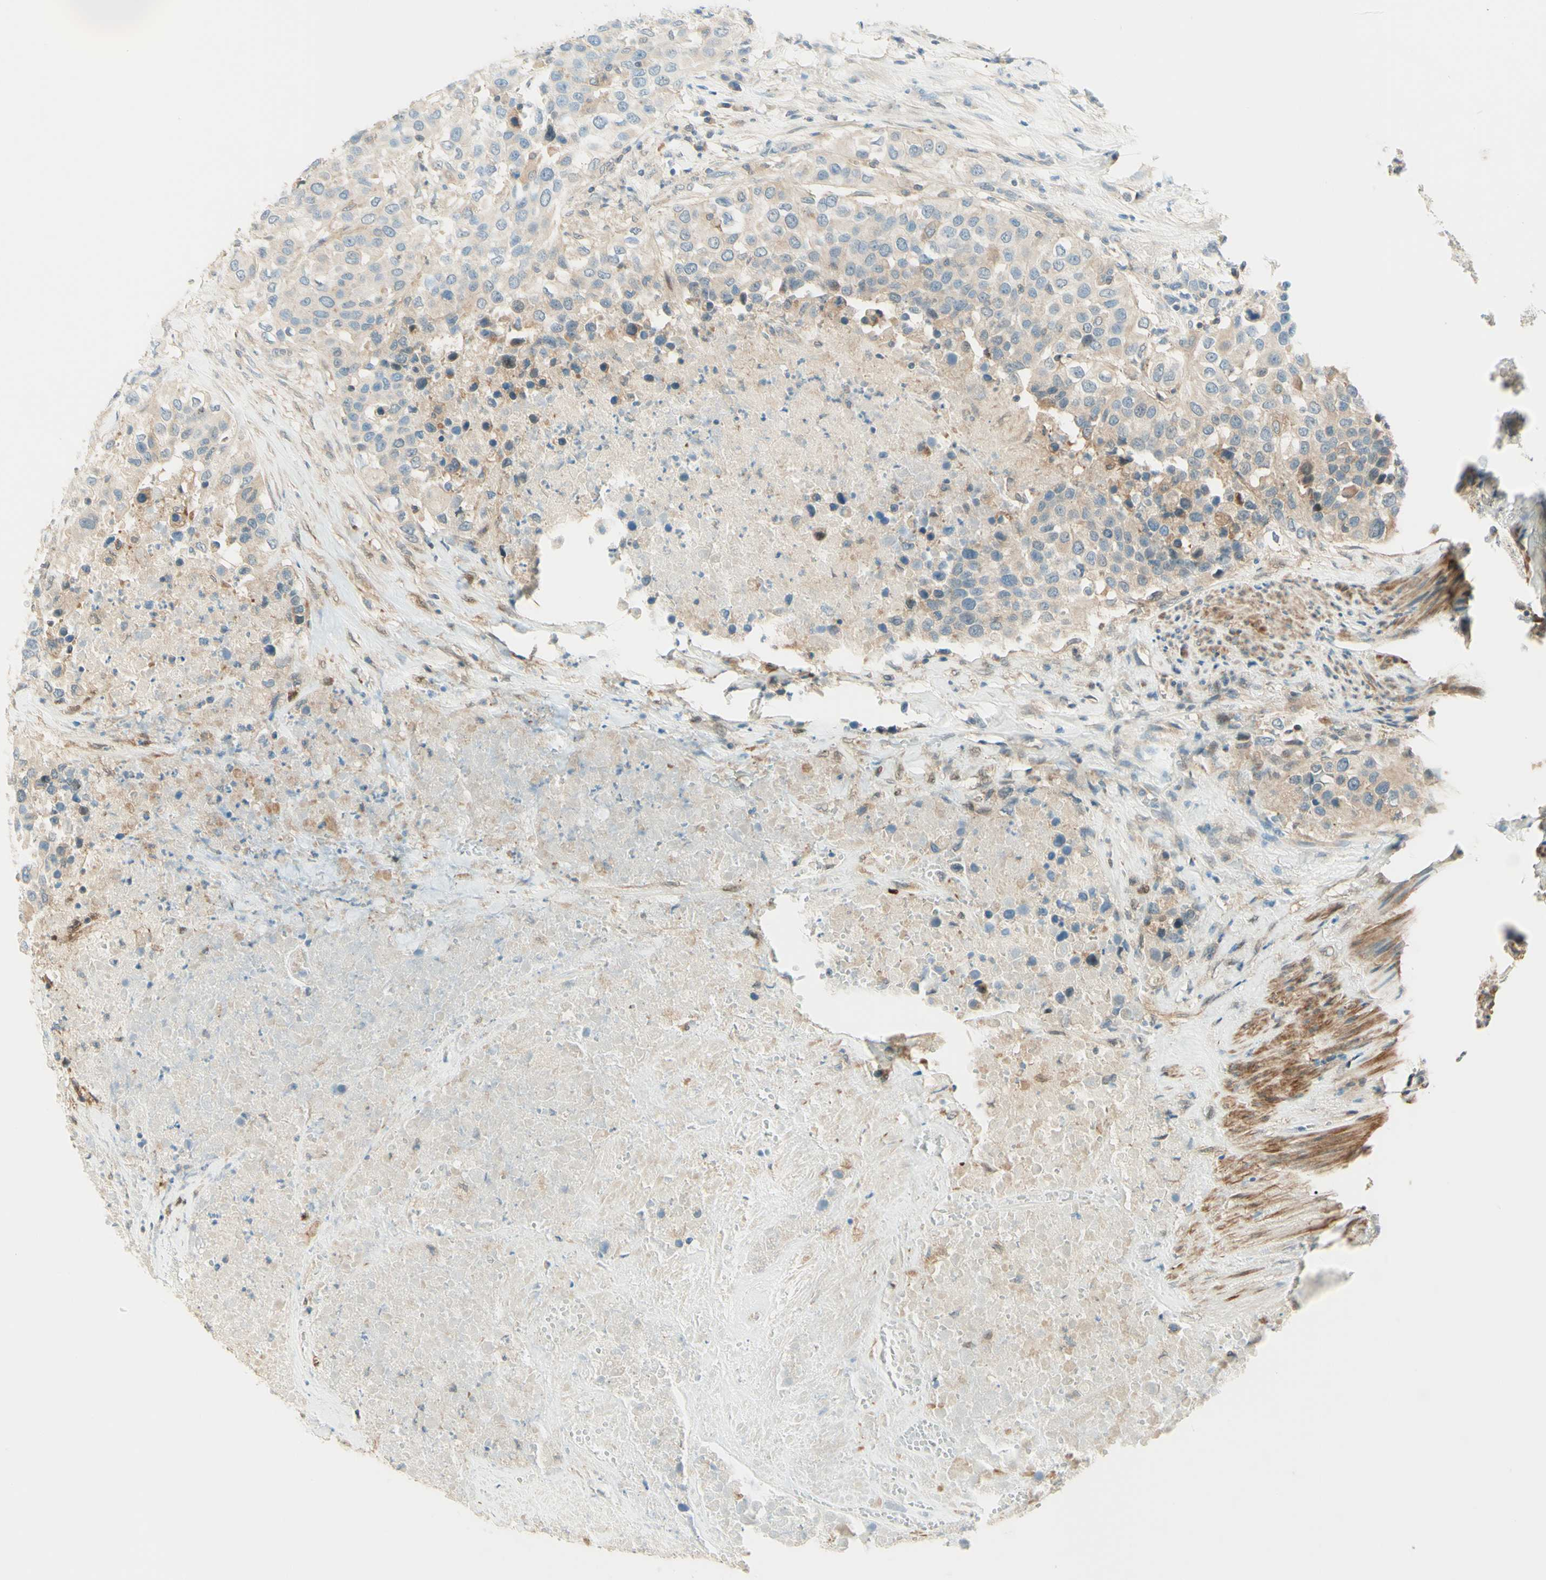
{"staining": {"intensity": "weak", "quantity": "25%-75%", "location": "cytoplasmic/membranous"}, "tissue": "urothelial cancer", "cell_type": "Tumor cells", "image_type": "cancer", "snomed": [{"axis": "morphology", "description": "Urothelial carcinoma, High grade"}, {"axis": "topography", "description": "Urinary bladder"}], "caption": "The immunohistochemical stain highlights weak cytoplasmic/membranous staining in tumor cells of urothelial carcinoma (high-grade) tissue.", "gene": "PROM1", "patient": {"sex": "female", "age": 80}}